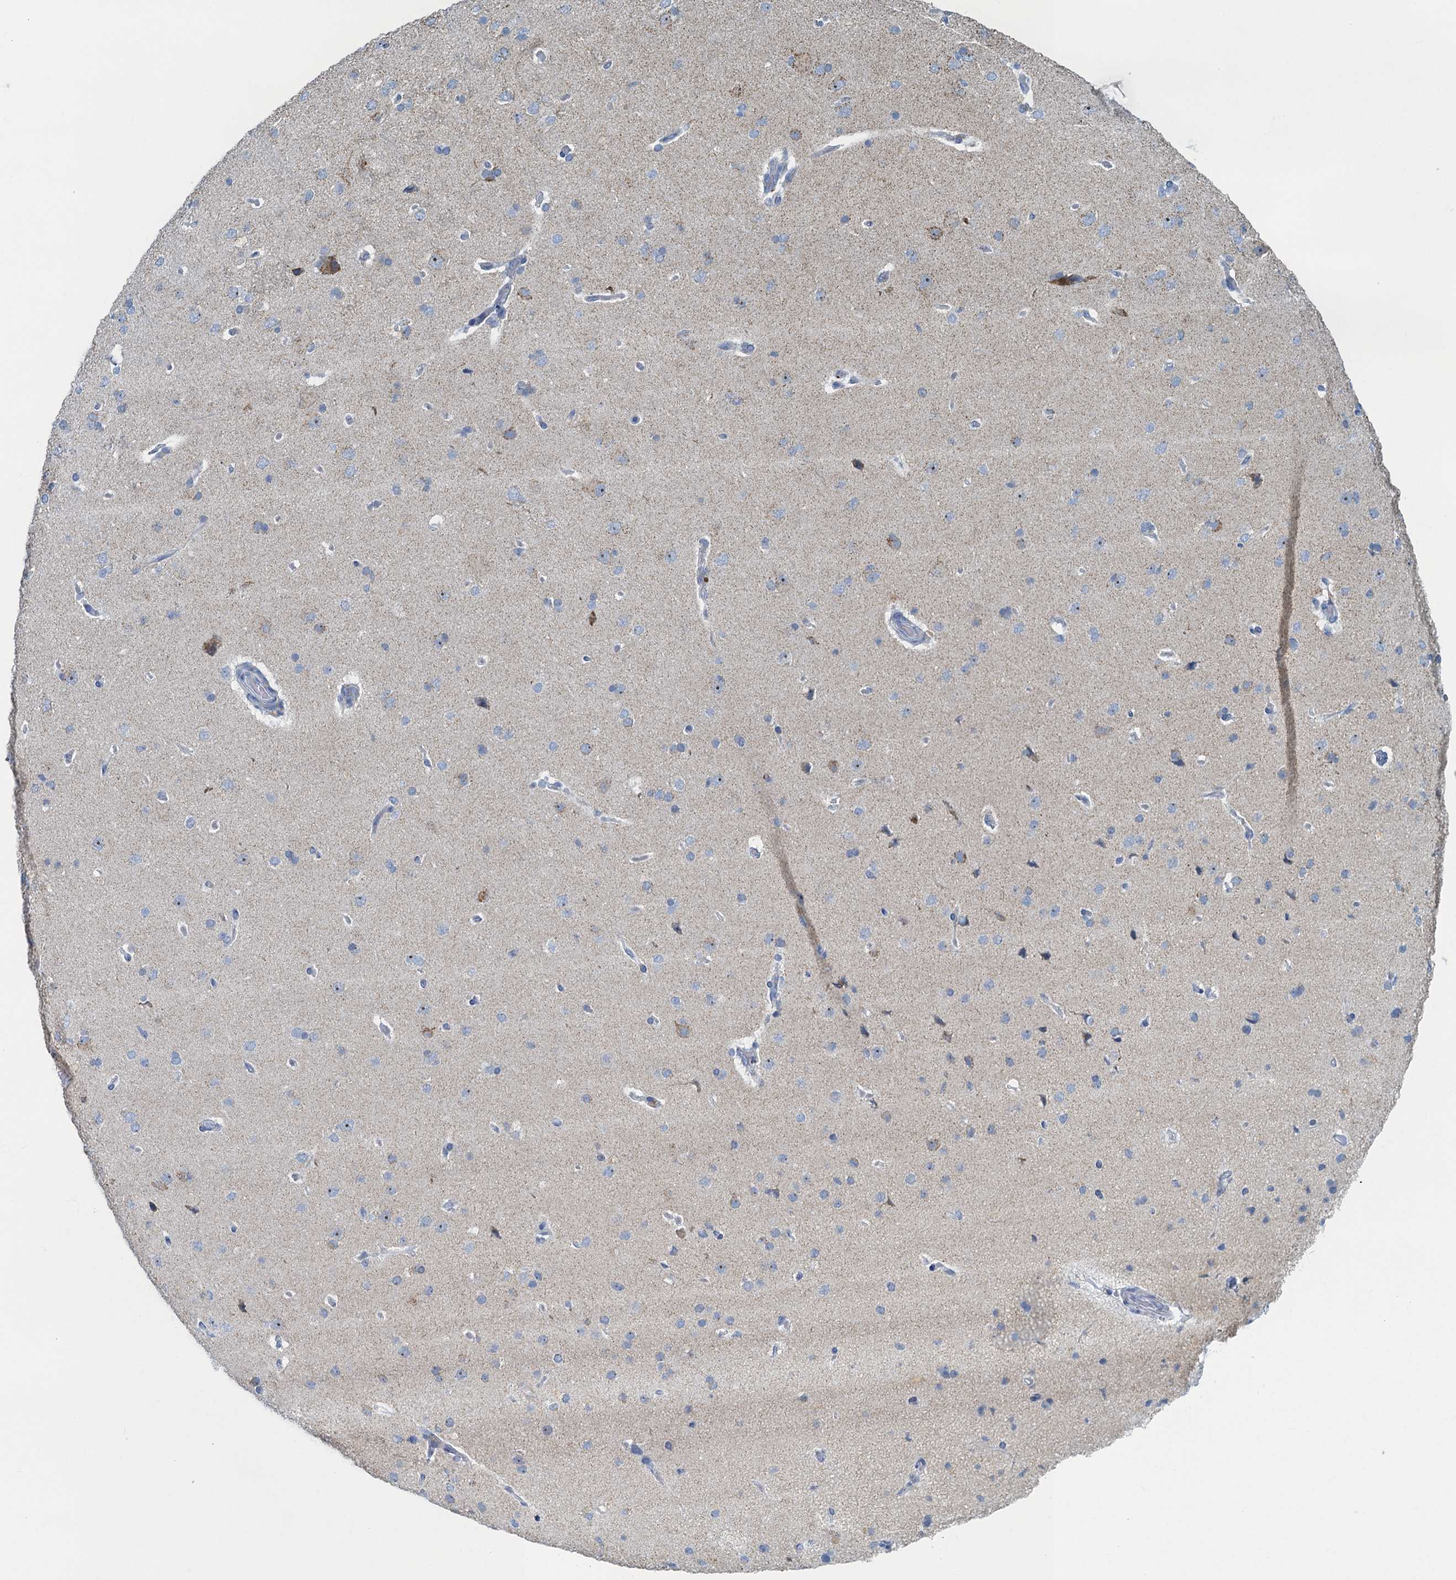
{"staining": {"intensity": "negative", "quantity": "none", "location": "none"}, "tissue": "cerebral cortex", "cell_type": "Endothelial cells", "image_type": "normal", "snomed": [{"axis": "morphology", "description": "Normal tissue, NOS"}, {"axis": "topography", "description": "Cerebral cortex"}], "caption": "There is no significant positivity in endothelial cells of cerebral cortex. (Immunohistochemistry, brightfield microscopy, high magnification).", "gene": "RAD9B", "patient": {"sex": "male", "age": 62}}